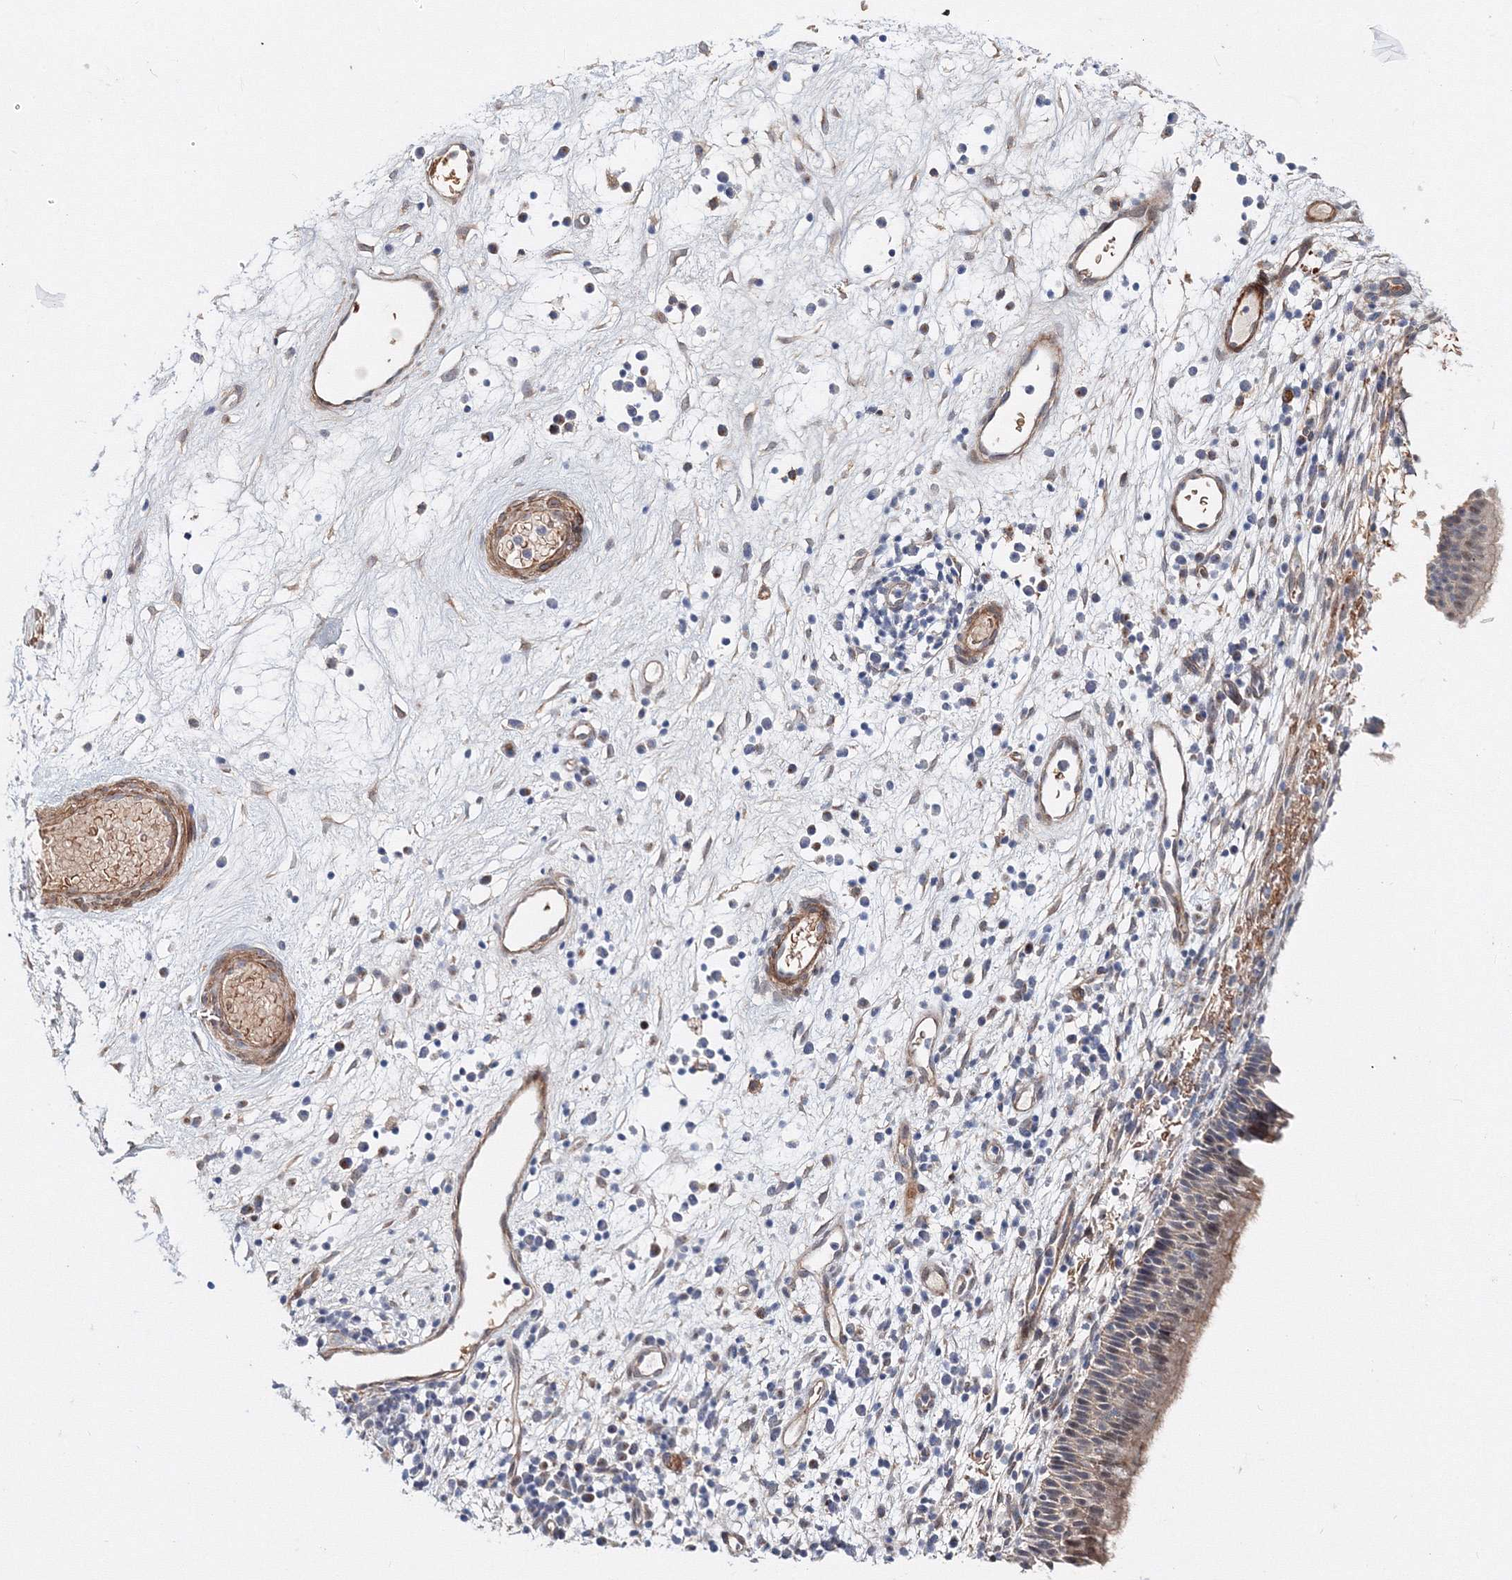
{"staining": {"intensity": "weak", "quantity": "25%-75%", "location": "cytoplasmic/membranous,nuclear"}, "tissue": "nasopharynx", "cell_type": "Respiratory epithelial cells", "image_type": "normal", "snomed": [{"axis": "morphology", "description": "Normal tissue, NOS"}, {"axis": "morphology", "description": "Inflammation, NOS"}, {"axis": "morphology", "description": "Malignant melanoma, Metastatic site"}, {"axis": "topography", "description": "Nasopharynx"}], "caption": "A micrograph of nasopharynx stained for a protein shows weak cytoplasmic/membranous,nuclear brown staining in respiratory epithelial cells.", "gene": "C11orf52", "patient": {"sex": "male", "age": 70}}